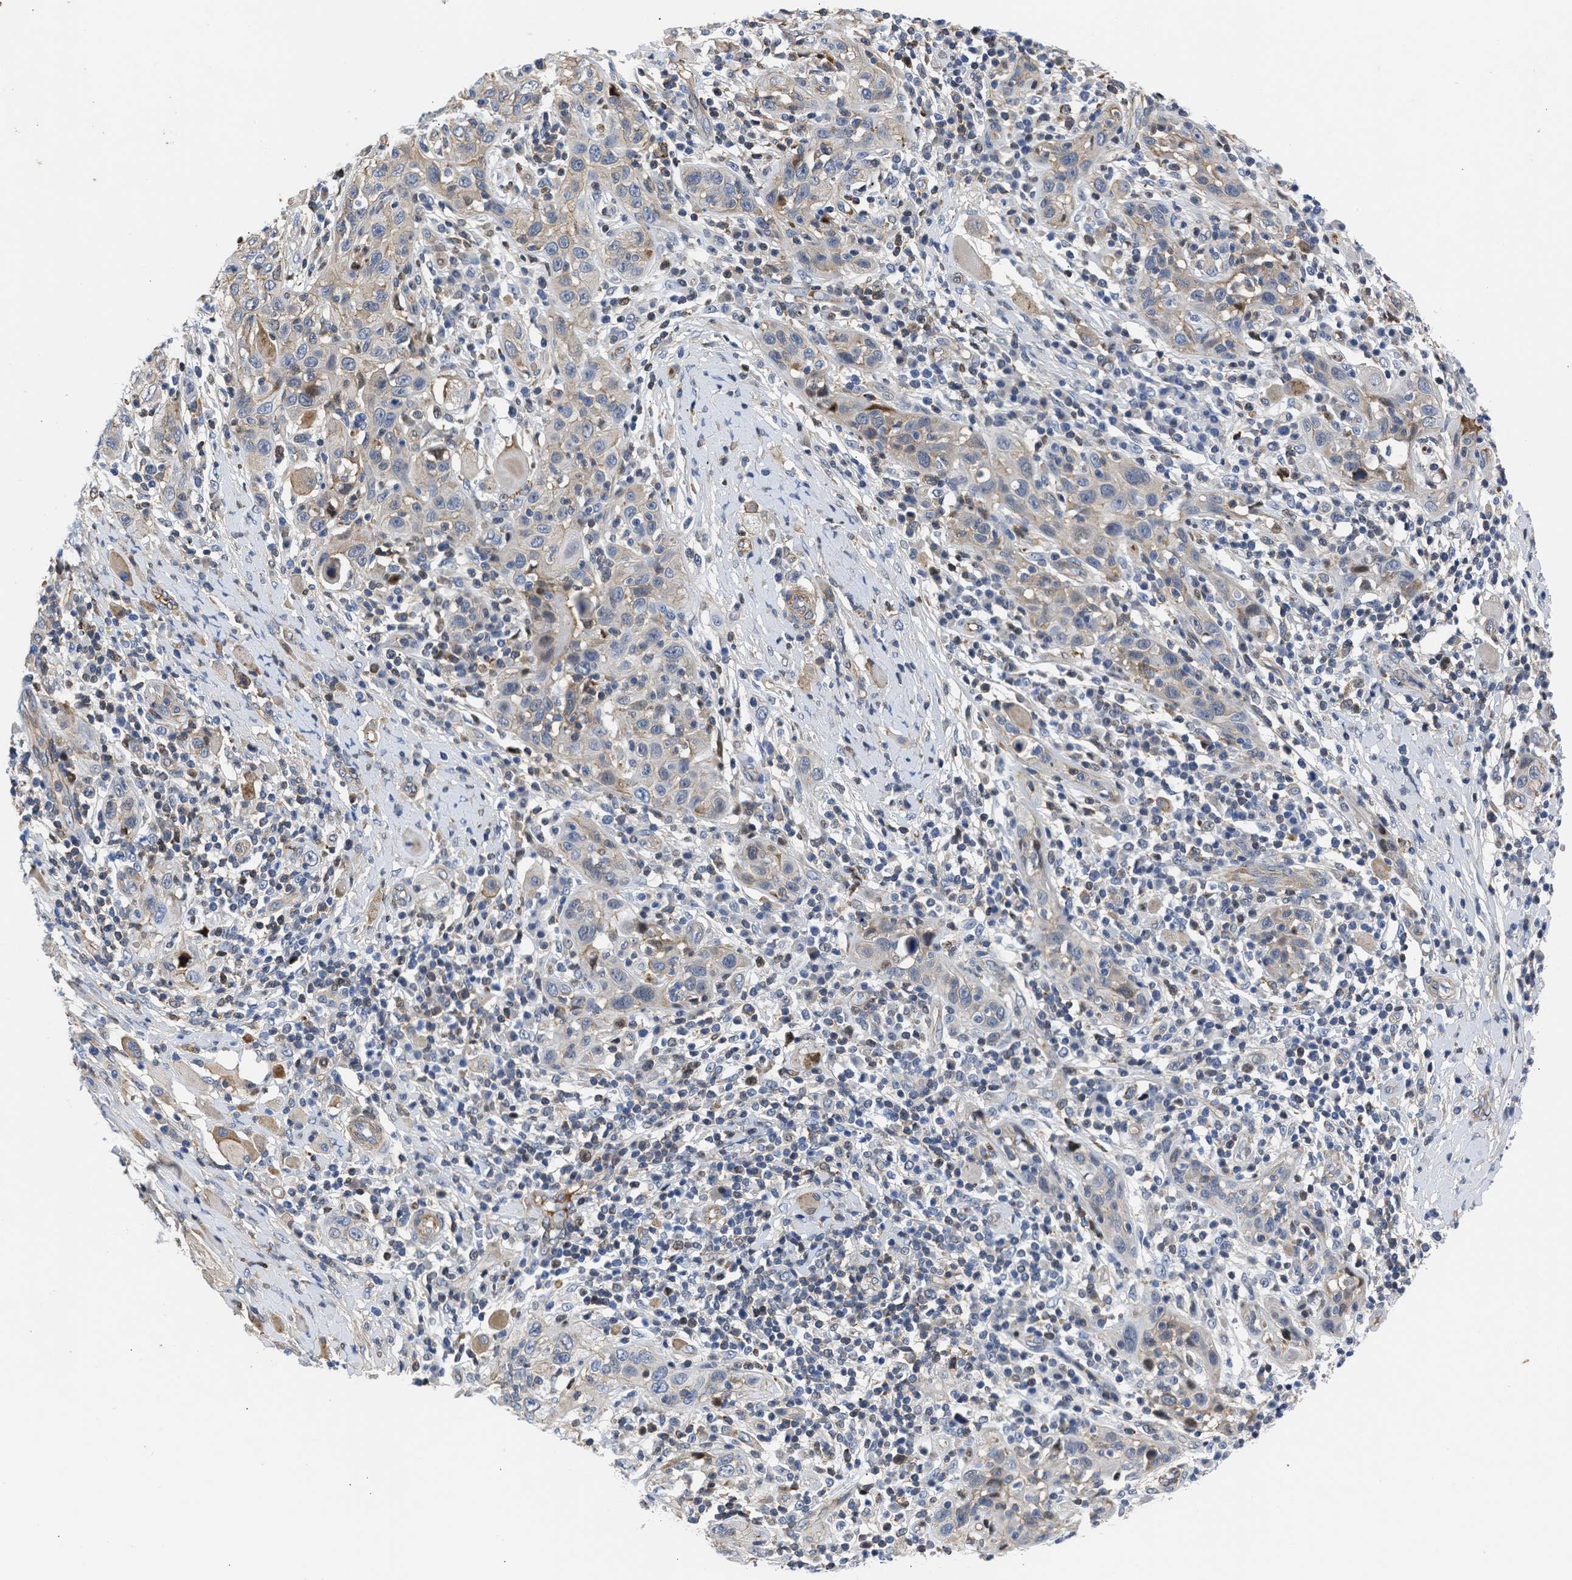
{"staining": {"intensity": "weak", "quantity": "<25%", "location": "cytoplasmic/membranous"}, "tissue": "skin cancer", "cell_type": "Tumor cells", "image_type": "cancer", "snomed": [{"axis": "morphology", "description": "Squamous cell carcinoma, NOS"}, {"axis": "topography", "description": "Skin"}], "caption": "IHC of skin cancer demonstrates no expression in tumor cells.", "gene": "MAS1L", "patient": {"sex": "female", "age": 88}}